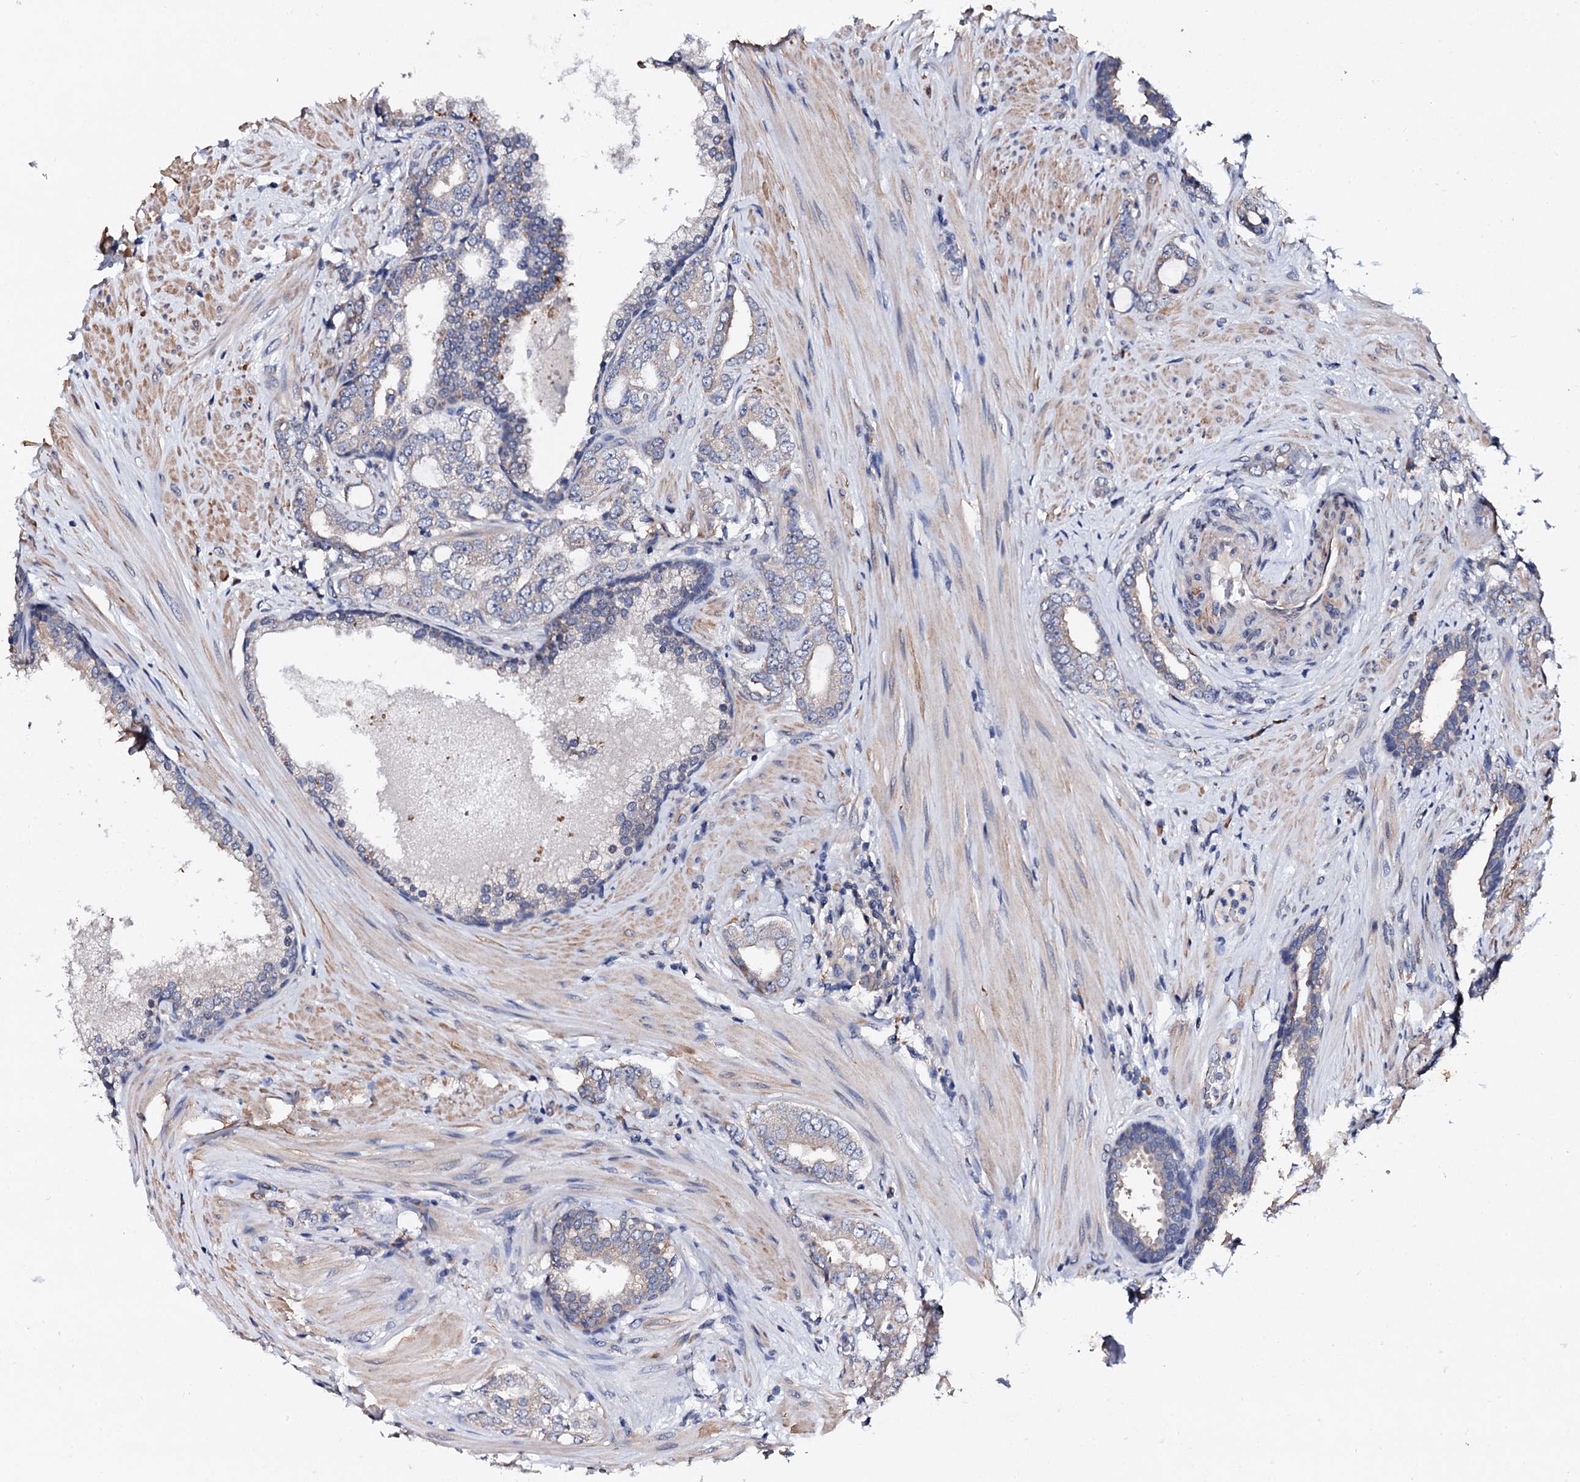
{"staining": {"intensity": "negative", "quantity": "none", "location": "none"}, "tissue": "prostate cancer", "cell_type": "Tumor cells", "image_type": "cancer", "snomed": [{"axis": "morphology", "description": "Adenocarcinoma, High grade"}, {"axis": "topography", "description": "Prostate"}], "caption": "An image of adenocarcinoma (high-grade) (prostate) stained for a protein reveals no brown staining in tumor cells. Brightfield microscopy of immunohistochemistry stained with DAB (3,3'-diaminobenzidine) (brown) and hematoxylin (blue), captured at high magnification.", "gene": "NUP58", "patient": {"sex": "male", "age": 64}}